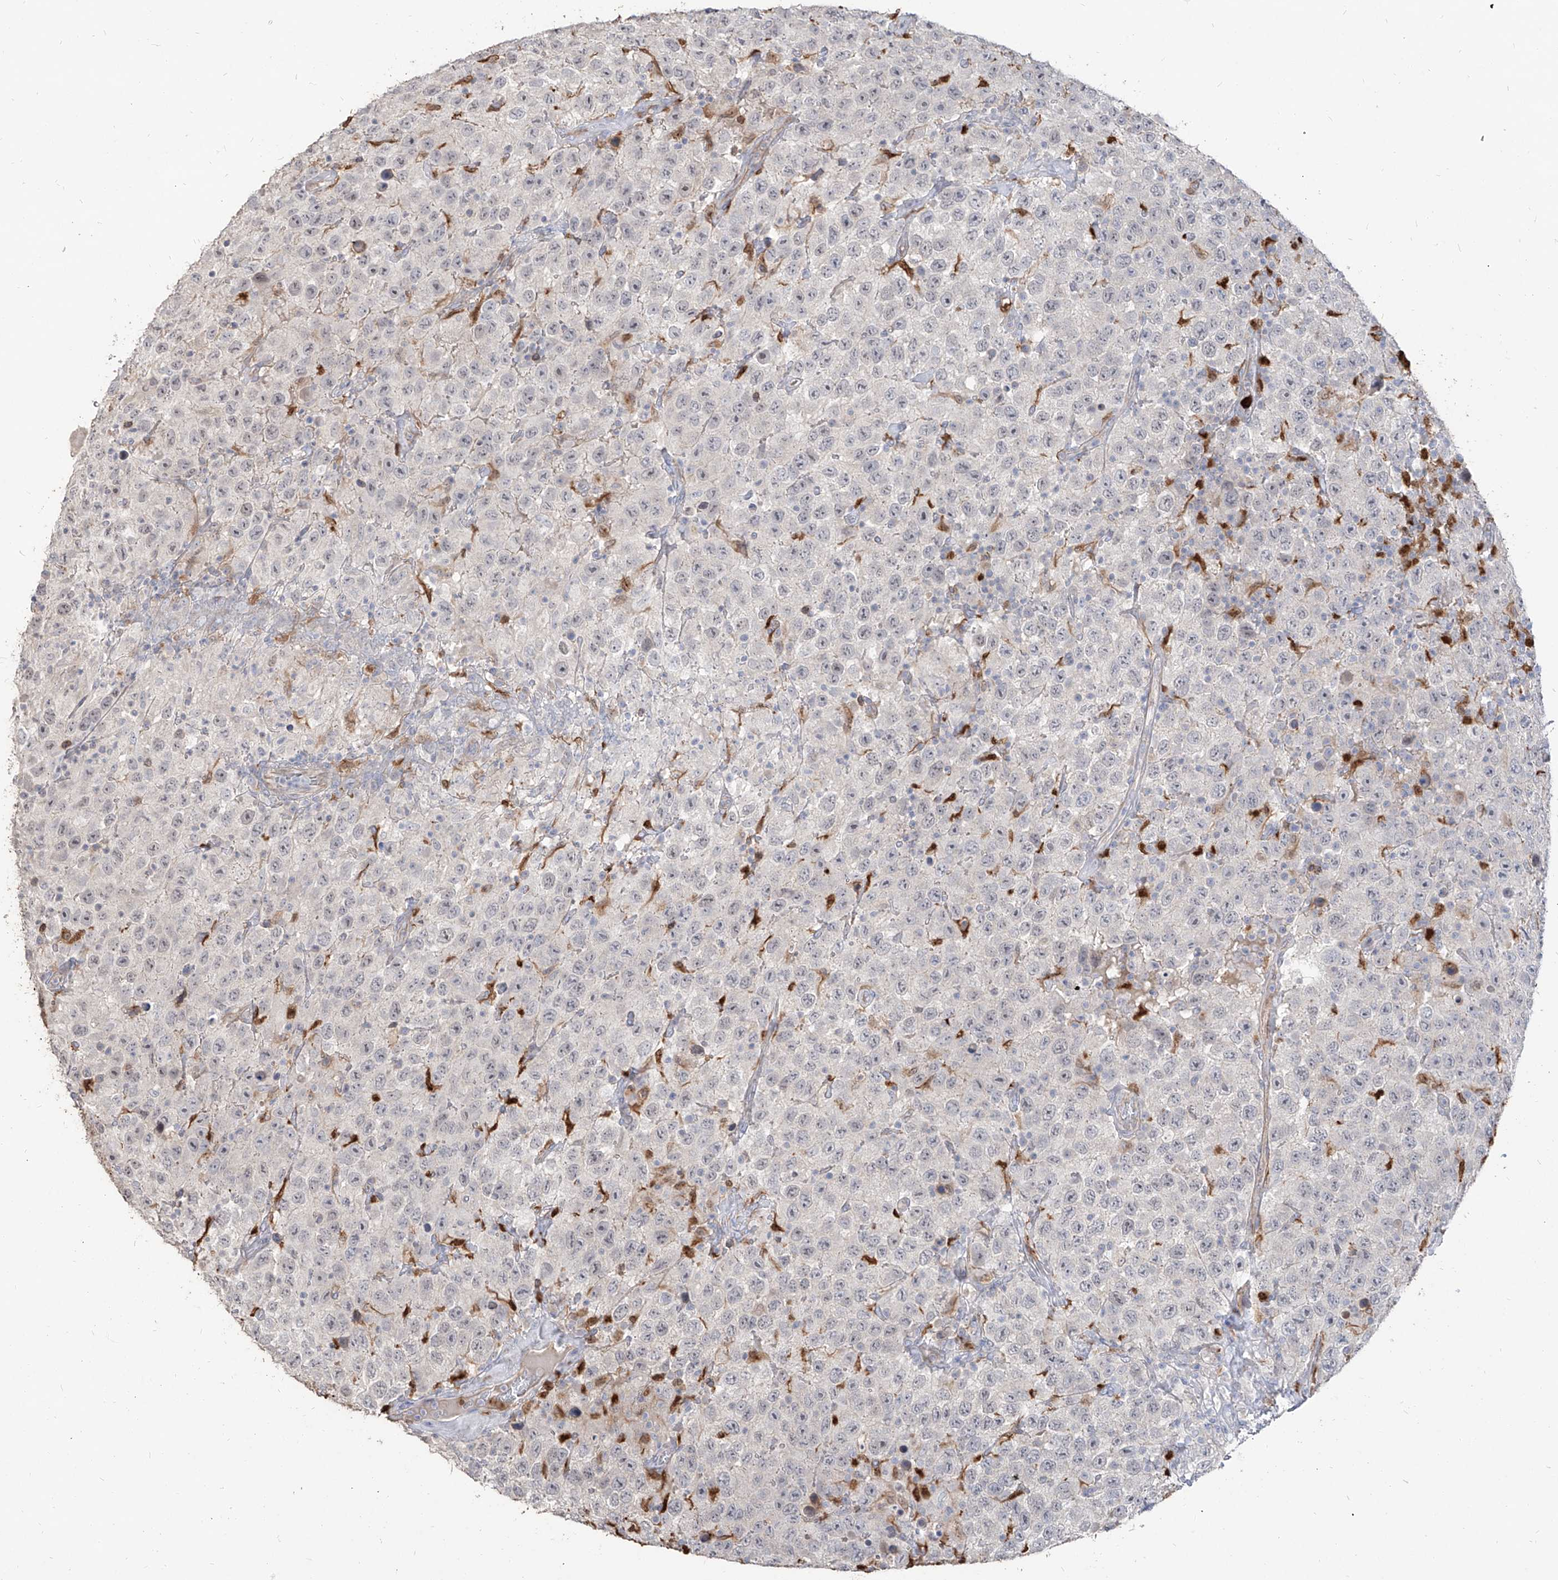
{"staining": {"intensity": "negative", "quantity": "none", "location": "none"}, "tissue": "testis cancer", "cell_type": "Tumor cells", "image_type": "cancer", "snomed": [{"axis": "morphology", "description": "Seminoma, NOS"}, {"axis": "topography", "description": "Testis"}], "caption": "This is an IHC image of seminoma (testis). There is no staining in tumor cells.", "gene": "ZNF227", "patient": {"sex": "male", "age": 41}}